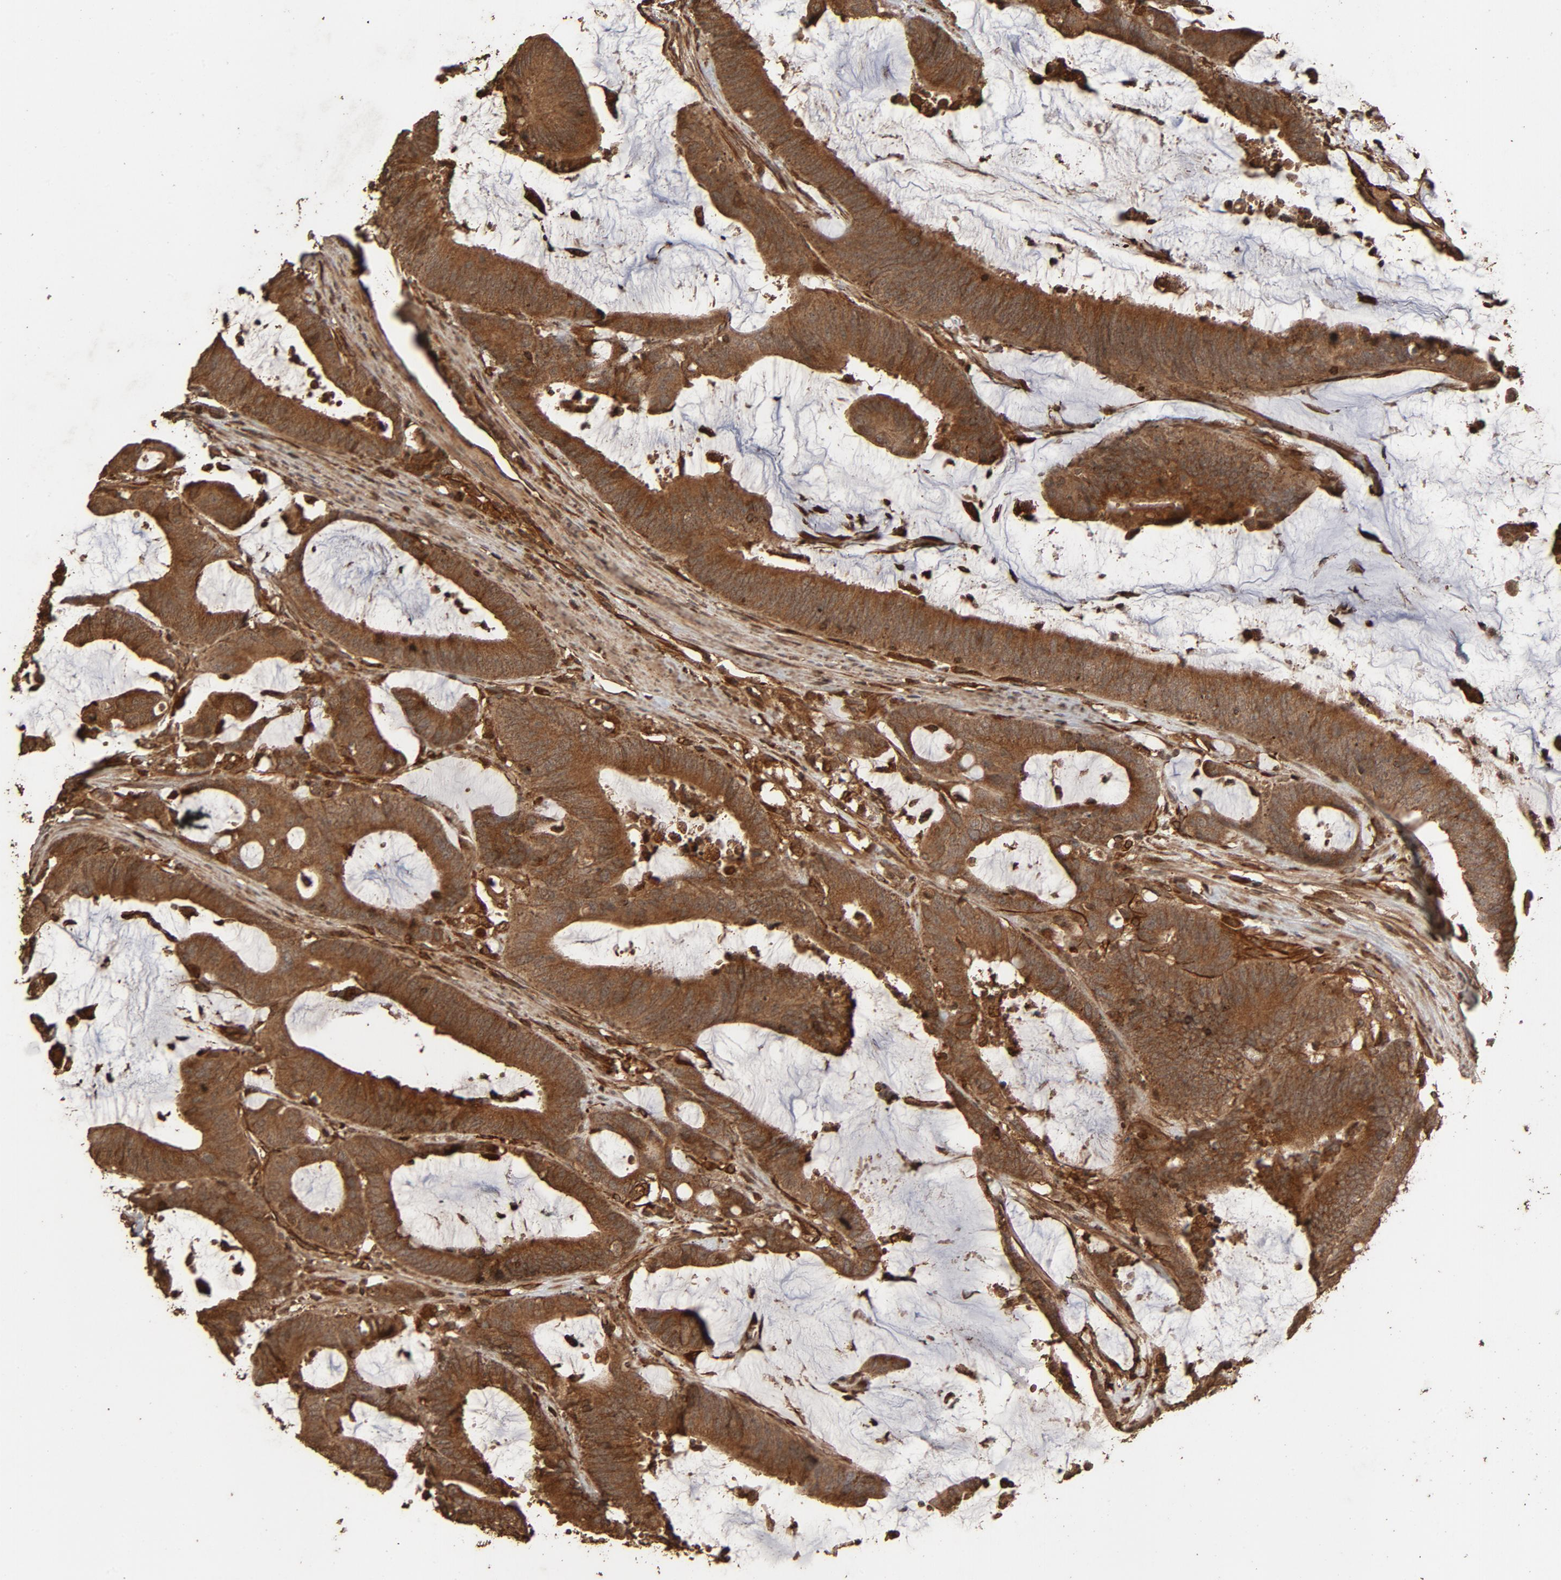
{"staining": {"intensity": "moderate", "quantity": ">75%", "location": "cytoplasmic/membranous"}, "tissue": "colorectal cancer", "cell_type": "Tumor cells", "image_type": "cancer", "snomed": [{"axis": "morphology", "description": "Adenocarcinoma, NOS"}, {"axis": "topography", "description": "Rectum"}], "caption": "Protein expression analysis of human colorectal adenocarcinoma reveals moderate cytoplasmic/membranous expression in approximately >75% of tumor cells.", "gene": "RPS6KA6", "patient": {"sex": "female", "age": 66}}